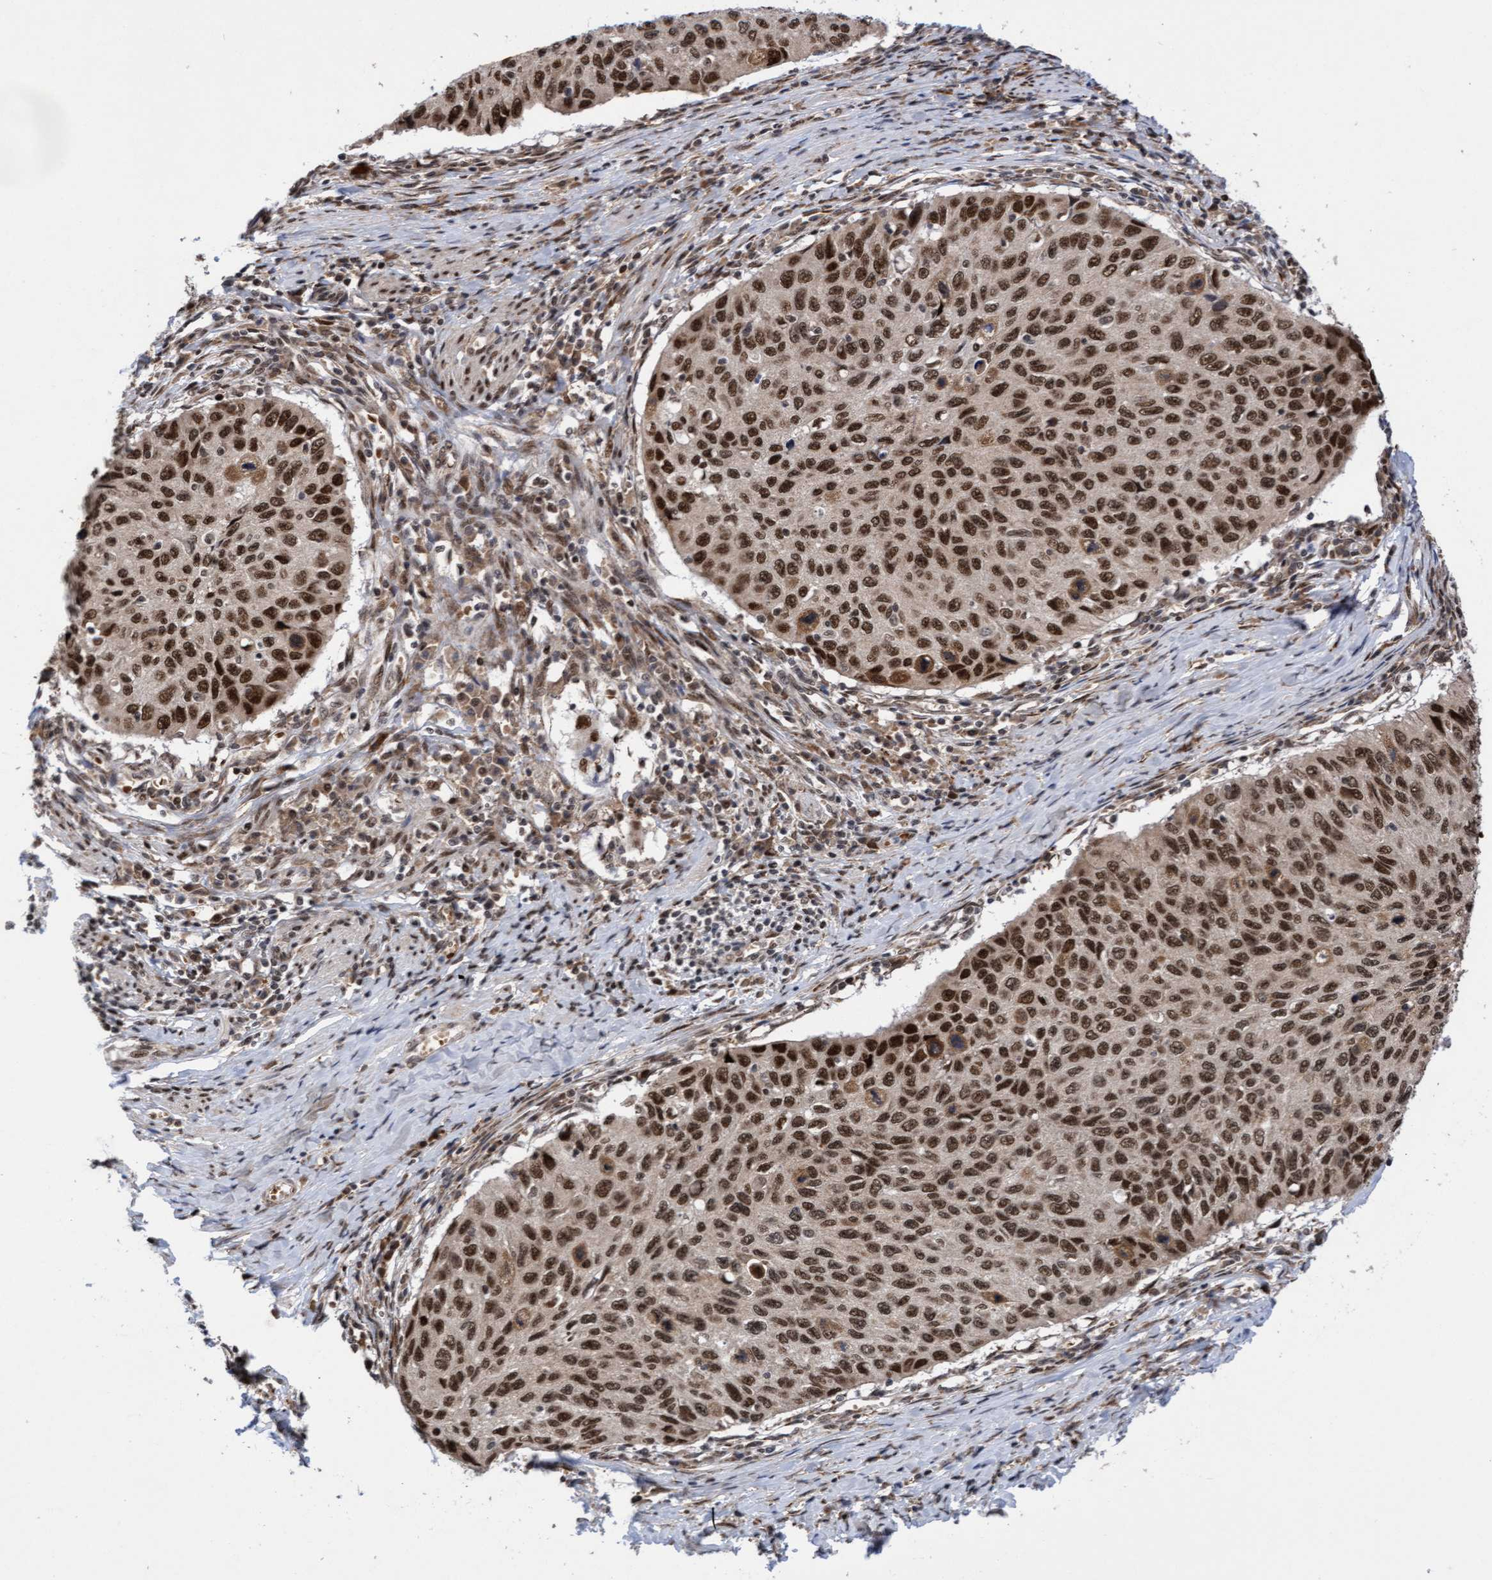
{"staining": {"intensity": "strong", "quantity": ">75%", "location": "nuclear"}, "tissue": "cervical cancer", "cell_type": "Tumor cells", "image_type": "cancer", "snomed": [{"axis": "morphology", "description": "Squamous cell carcinoma, NOS"}, {"axis": "topography", "description": "Cervix"}], "caption": "Protein staining of cervical cancer (squamous cell carcinoma) tissue exhibits strong nuclear expression in about >75% of tumor cells.", "gene": "TANC2", "patient": {"sex": "female", "age": 53}}